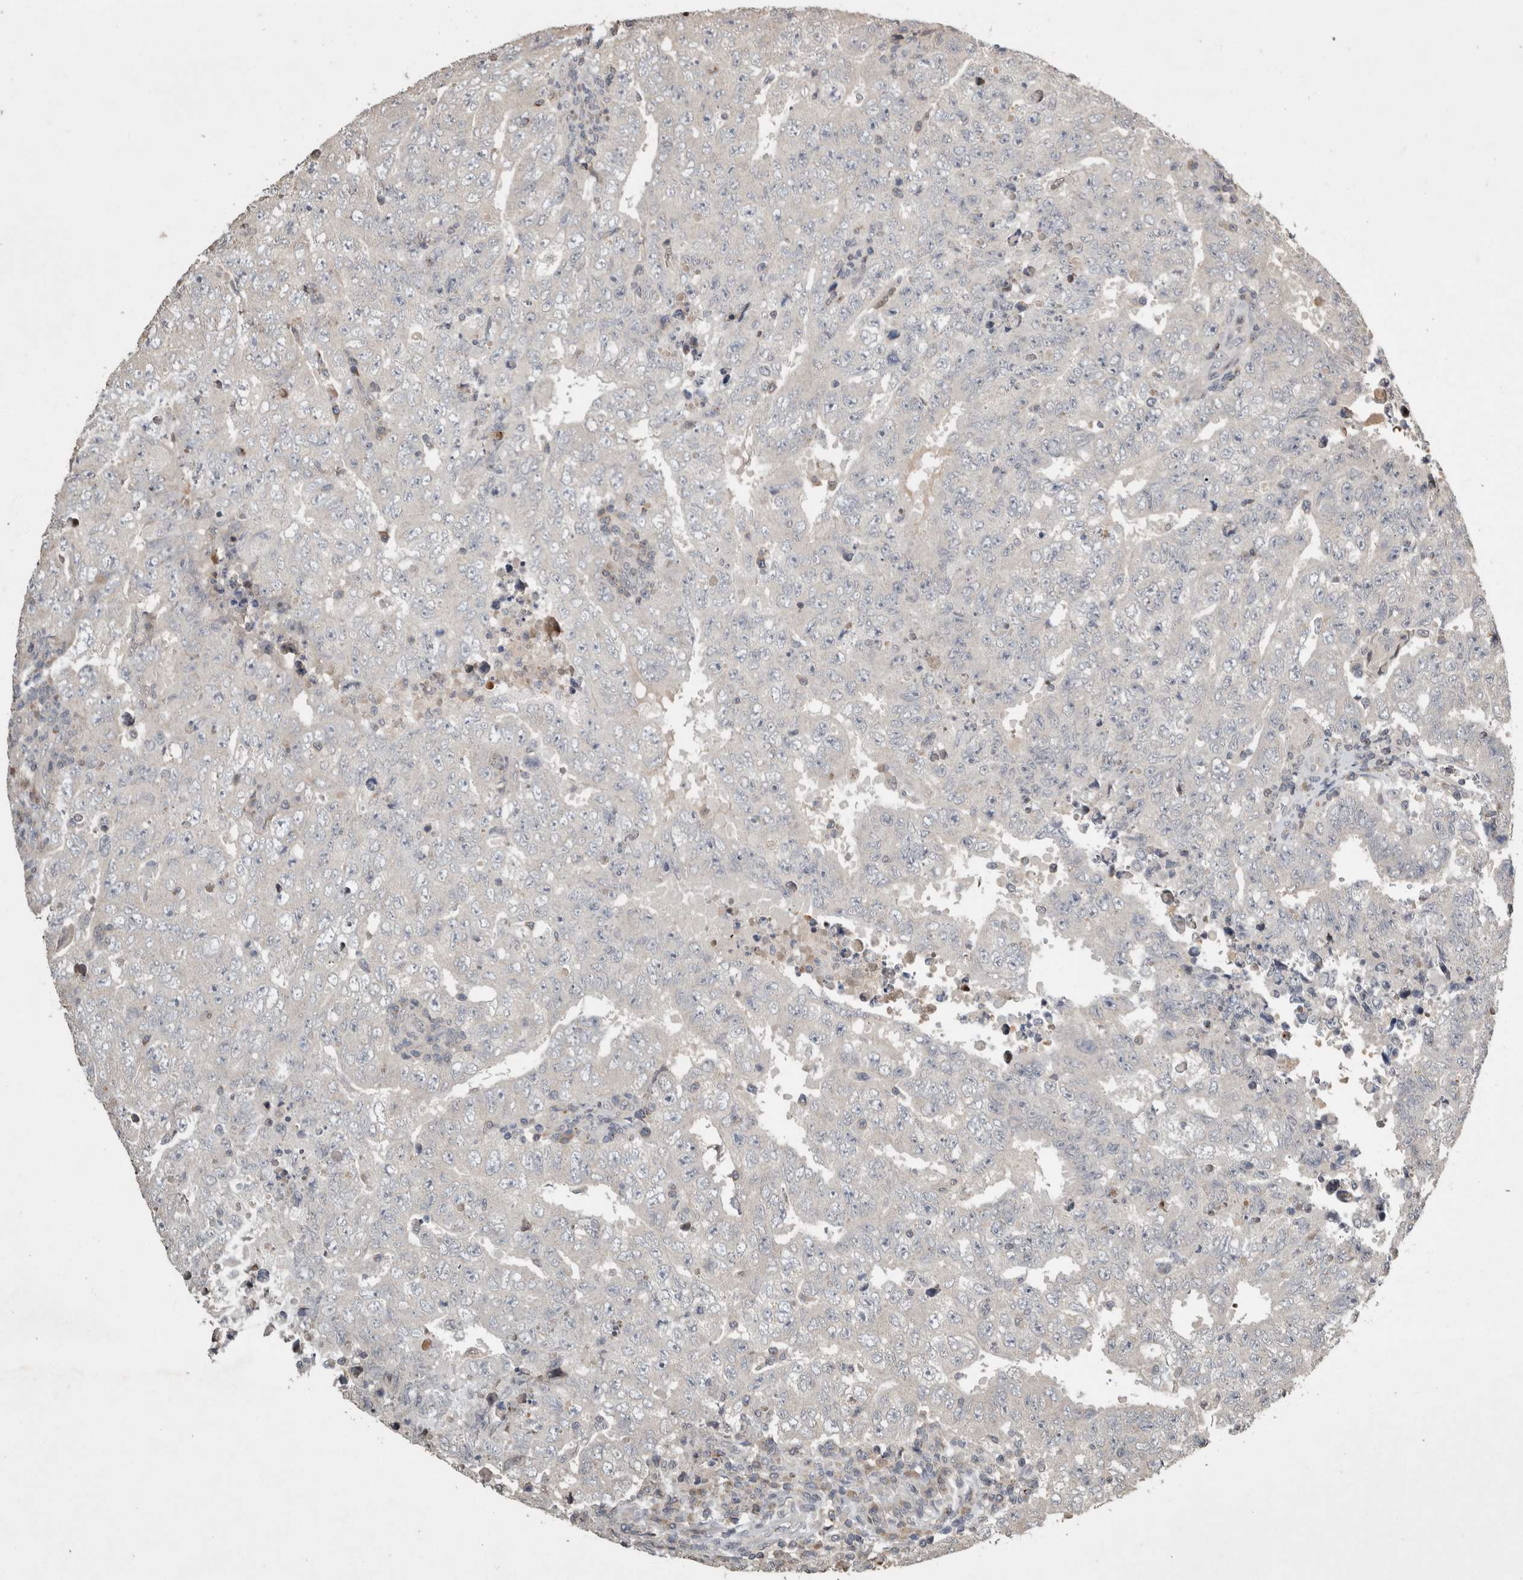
{"staining": {"intensity": "negative", "quantity": "none", "location": "none"}, "tissue": "testis cancer", "cell_type": "Tumor cells", "image_type": "cancer", "snomed": [{"axis": "morphology", "description": "Carcinoma, Embryonal, NOS"}, {"axis": "topography", "description": "Testis"}], "caption": "Immunohistochemistry image of human testis cancer stained for a protein (brown), which displays no staining in tumor cells.", "gene": "SERAC1", "patient": {"sex": "male", "age": 26}}